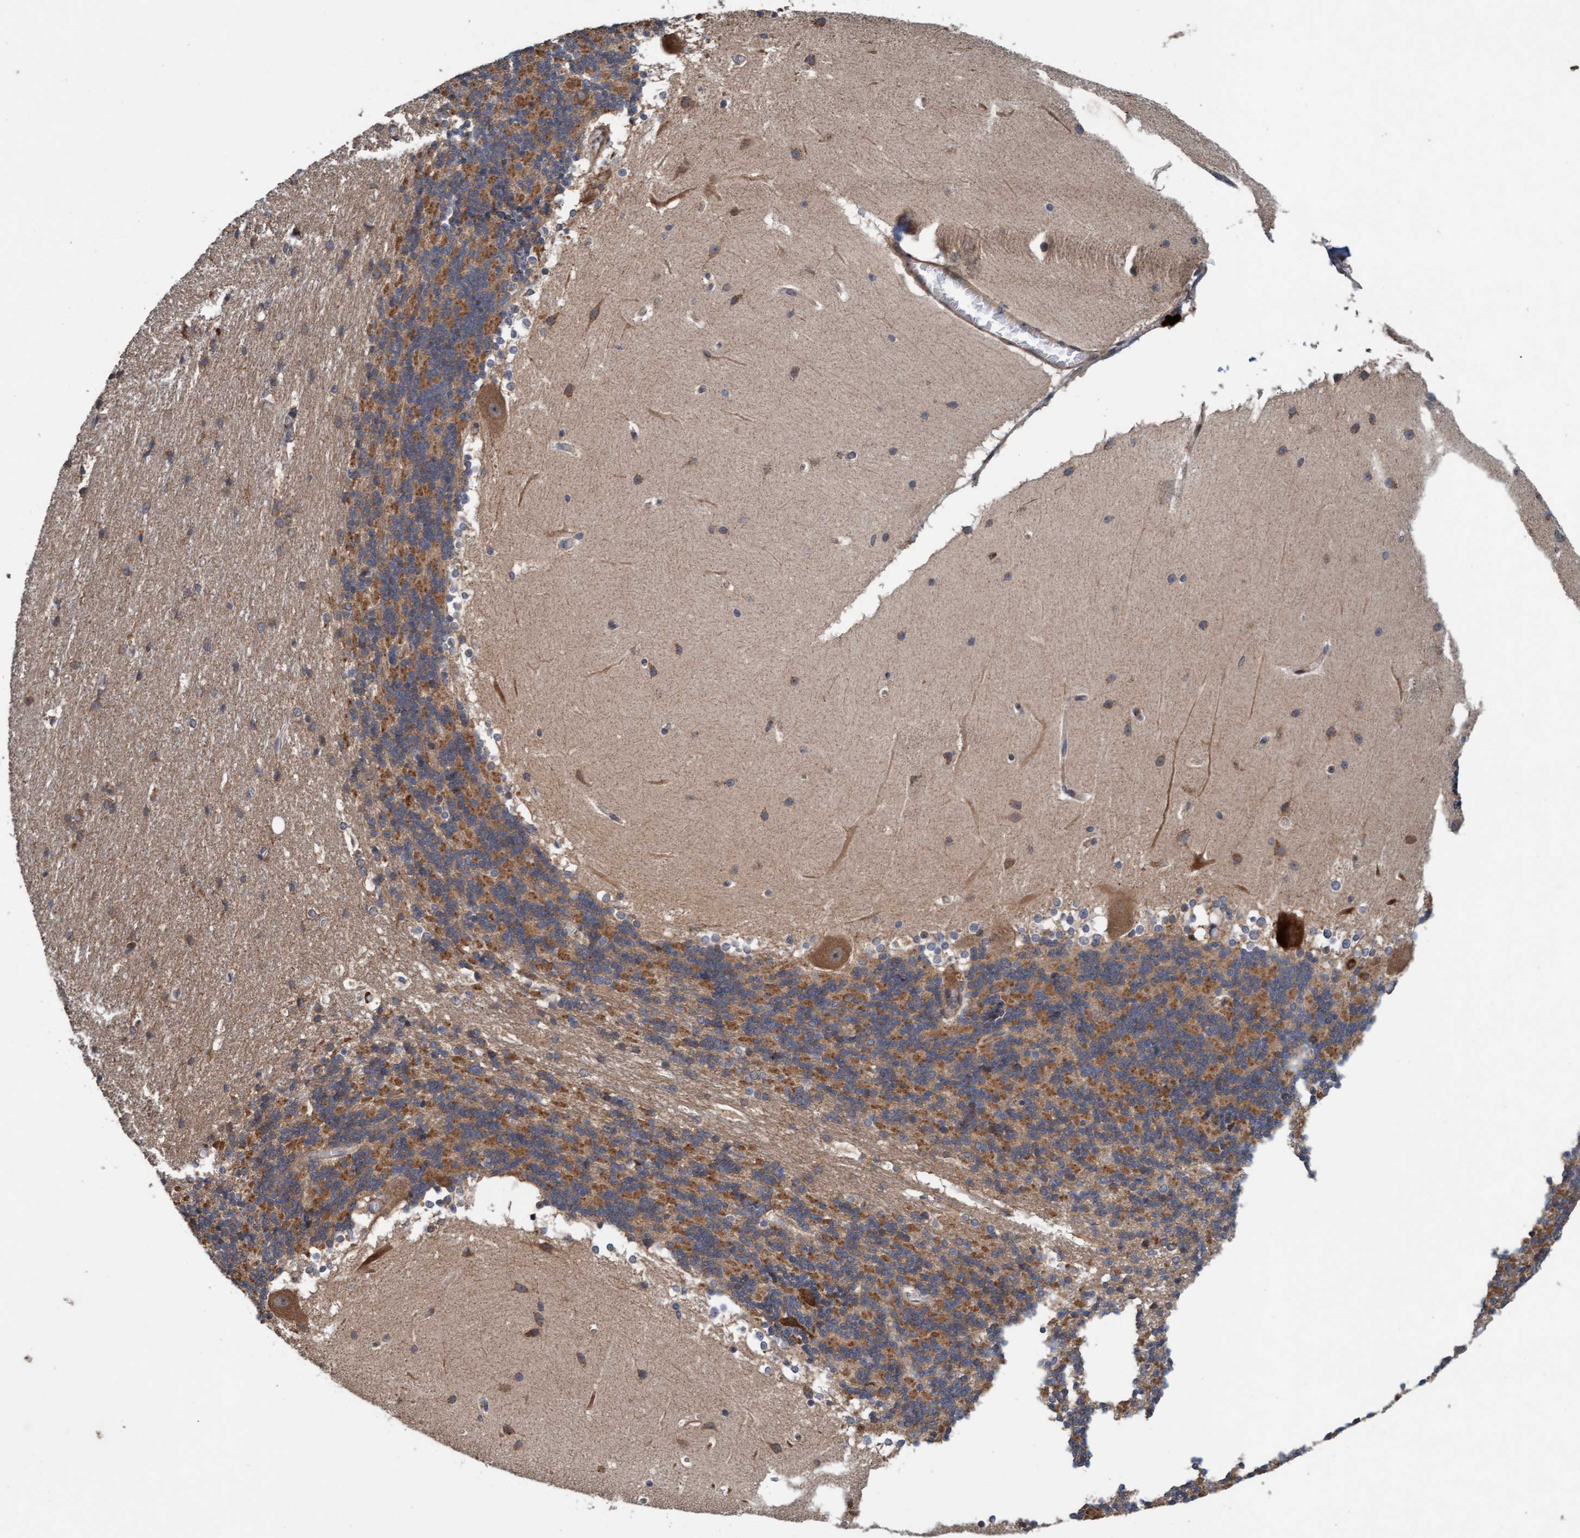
{"staining": {"intensity": "moderate", "quantity": ">75%", "location": "cytoplasmic/membranous"}, "tissue": "cerebellum", "cell_type": "Cells in granular layer", "image_type": "normal", "snomed": [{"axis": "morphology", "description": "Normal tissue, NOS"}, {"axis": "topography", "description": "Cerebellum"}], "caption": "Immunohistochemistry (IHC) staining of benign cerebellum, which displays medium levels of moderate cytoplasmic/membranous positivity in about >75% of cells in granular layer indicating moderate cytoplasmic/membranous protein expression. The staining was performed using DAB (brown) for protein detection and nuclei were counterstained in hematoxylin (blue).", "gene": "MLXIP", "patient": {"sex": "female", "age": 19}}